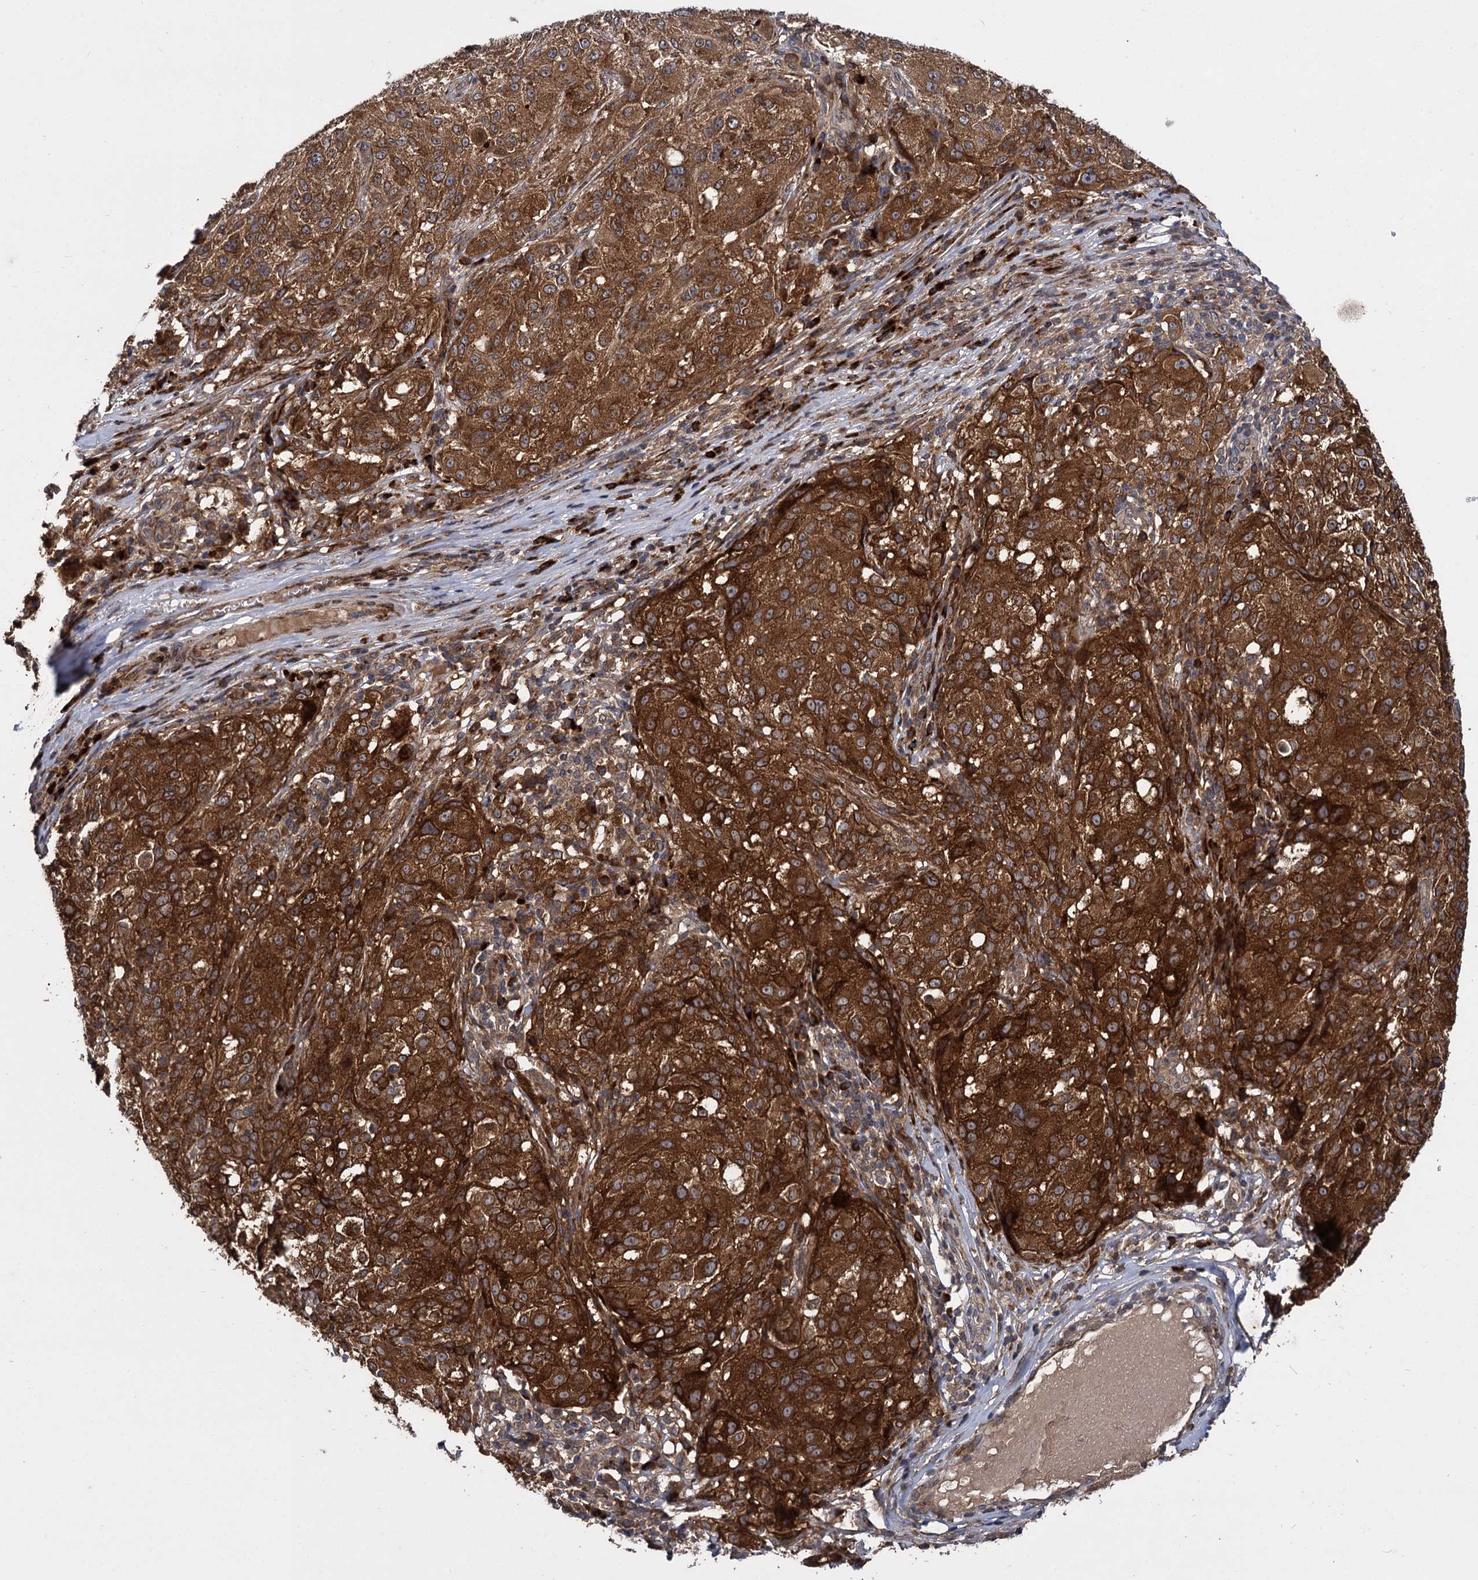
{"staining": {"intensity": "strong", "quantity": ">75%", "location": "cytoplasmic/membranous"}, "tissue": "melanoma", "cell_type": "Tumor cells", "image_type": "cancer", "snomed": [{"axis": "morphology", "description": "Necrosis, NOS"}, {"axis": "morphology", "description": "Malignant melanoma, NOS"}, {"axis": "topography", "description": "Skin"}], "caption": "Immunohistochemistry (IHC) staining of malignant melanoma, which shows high levels of strong cytoplasmic/membranous positivity in about >75% of tumor cells indicating strong cytoplasmic/membranous protein staining. The staining was performed using DAB (3,3'-diaminobenzidine) (brown) for protein detection and nuclei were counterstained in hematoxylin (blue).", "gene": "INPPL1", "patient": {"sex": "female", "age": 87}}